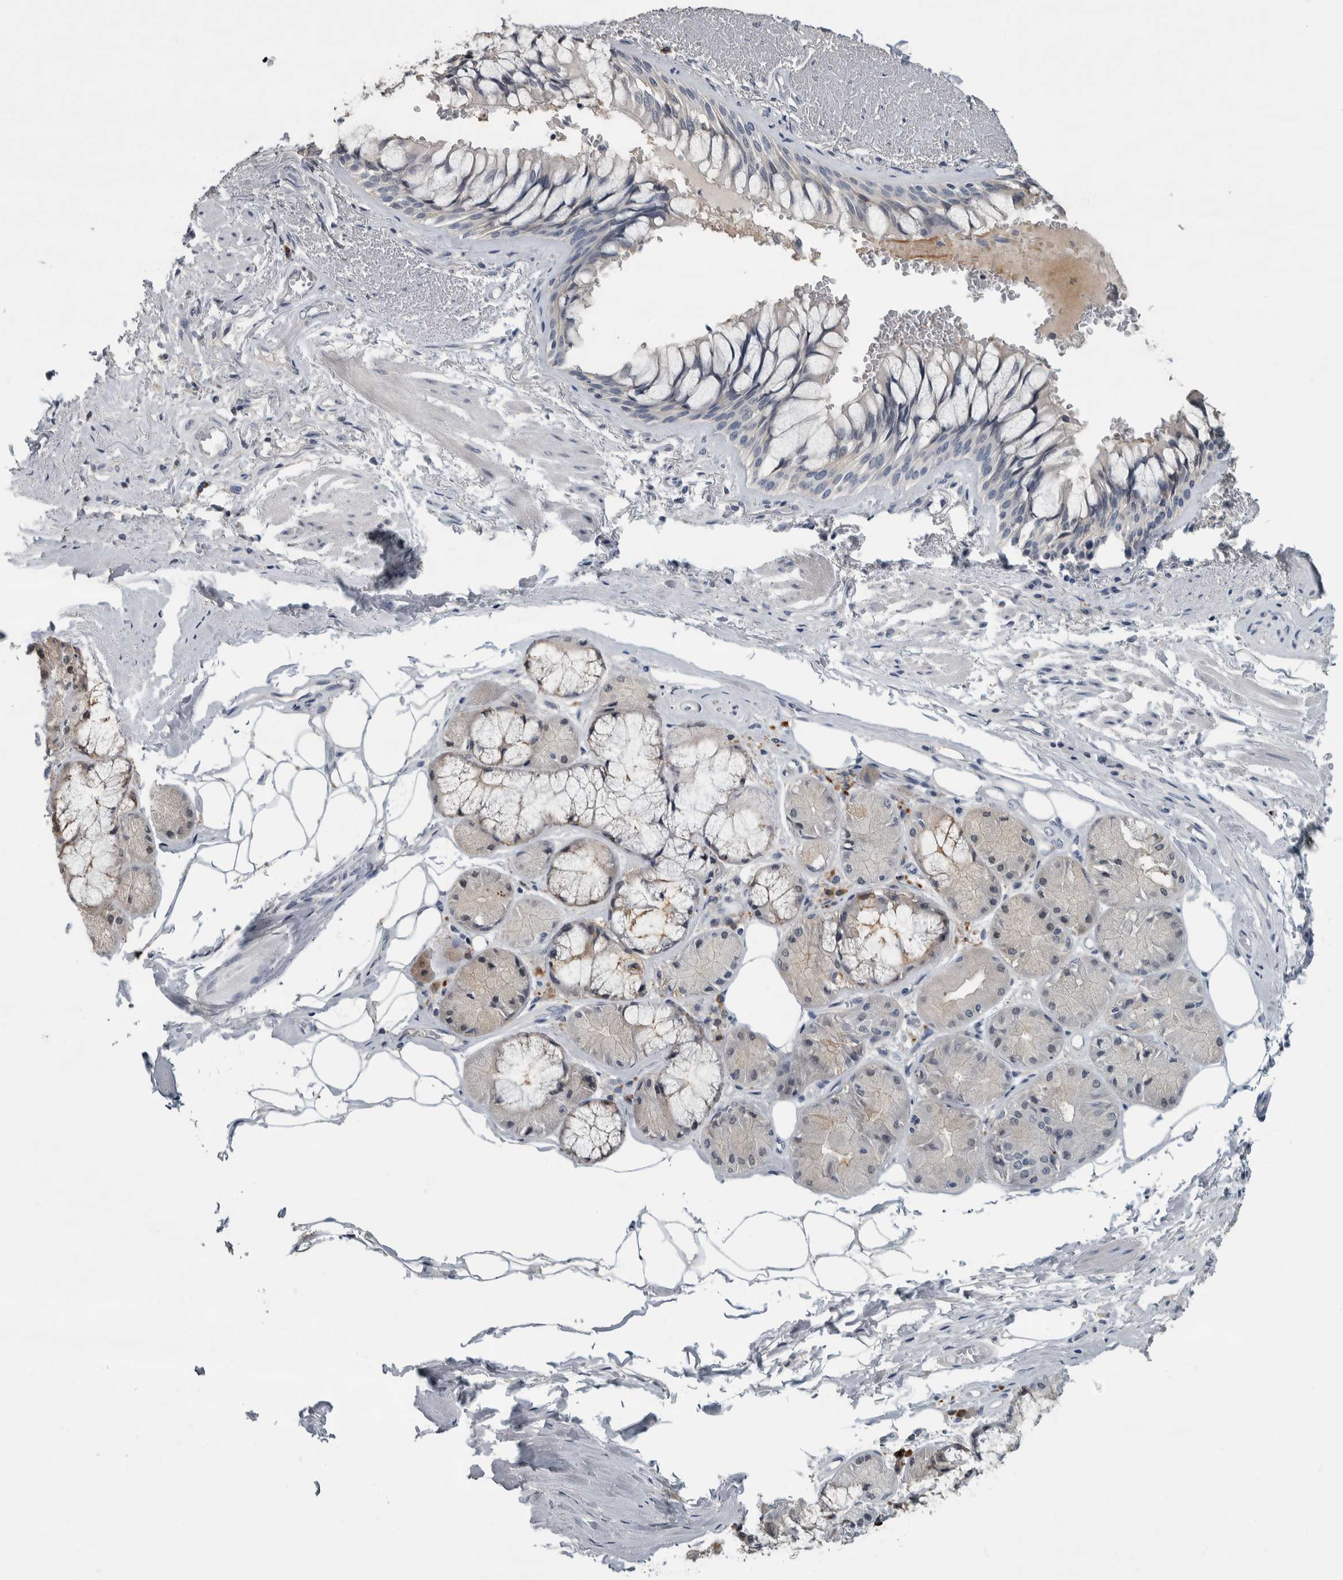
{"staining": {"intensity": "negative", "quantity": "none", "location": "none"}, "tissue": "bronchus", "cell_type": "Respiratory epithelial cells", "image_type": "normal", "snomed": [{"axis": "morphology", "description": "Normal tissue, NOS"}, {"axis": "topography", "description": "Bronchus"}], "caption": "Immunohistochemistry micrograph of benign bronchus: human bronchus stained with DAB exhibits no significant protein staining in respiratory epithelial cells. (IHC, brightfield microscopy, high magnification).", "gene": "CAVIN4", "patient": {"sex": "male", "age": 66}}